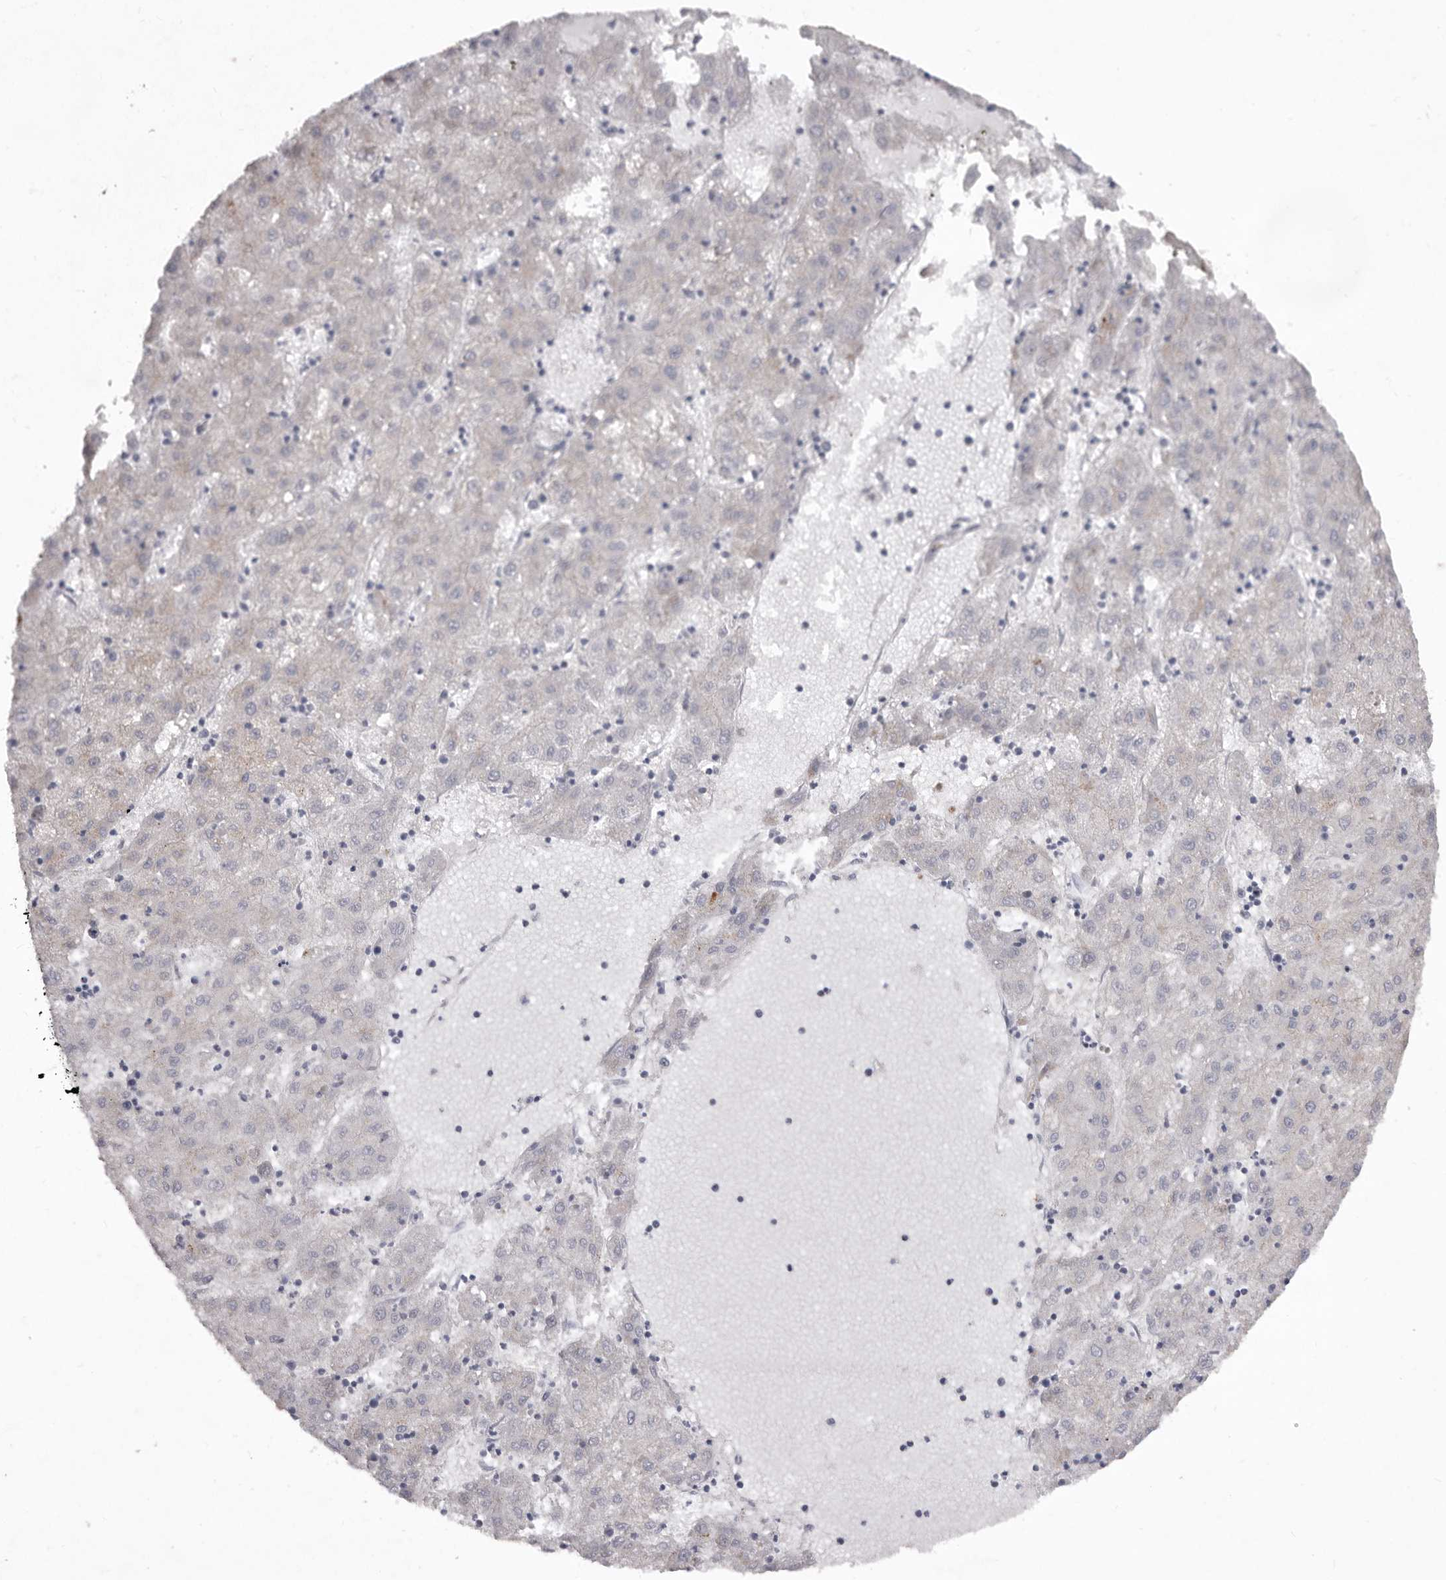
{"staining": {"intensity": "negative", "quantity": "none", "location": "none"}, "tissue": "liver cancer", "cell_type": "Tumor cells", "image_type": "cancer", "snomed": [{"axis": "morphology", "description": "Carcinoma, Hepatocellular, NOS"}, {"axis": "topography", "description": "Liver"}], "caption": "This is an immunohistochemistry micrograph of liver hepatocellular carcinoma. There is no expression in tumor cells.", "gene": "P2RX6", "patient": {"sex": "male", "age": 72}}